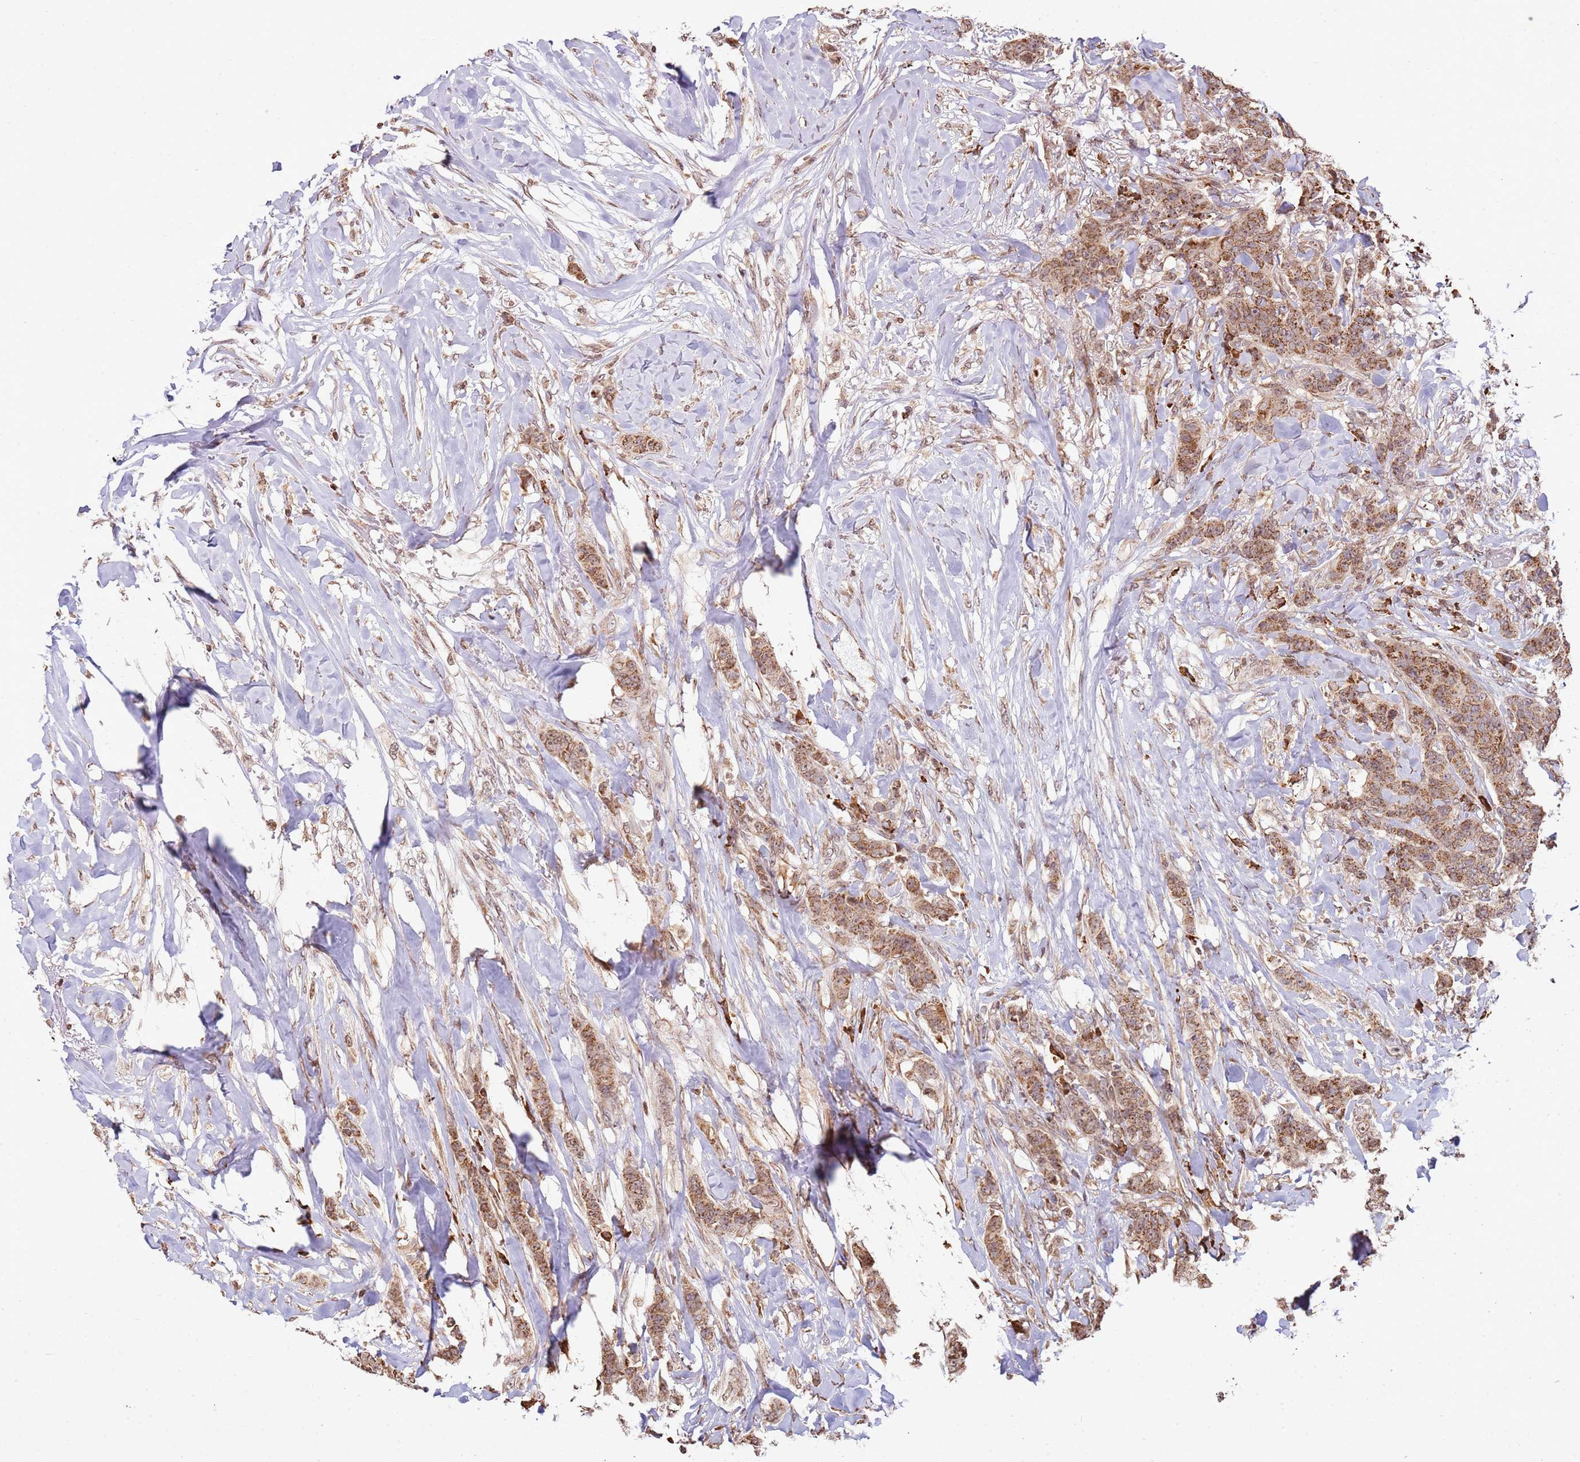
{"staining": {"intensity": "strong", "quantity": ">75%", "location": "cytoplasmic/membranous"}, "tissue": "breast cancer", "cell_type": "Tumor cells", "image_type": "cancer", "snomed": [{"axis": "morphology", "description": "Duct carcinoma"}, {"axis": "topography", "description": "Breast"}], "caption": "Breast cancer stained for a protein displays strong cytoplasmic/membranous positivity in tumor cells.", "gene": "SCAF1", "patient": {"sex": "female", "age": 40}}